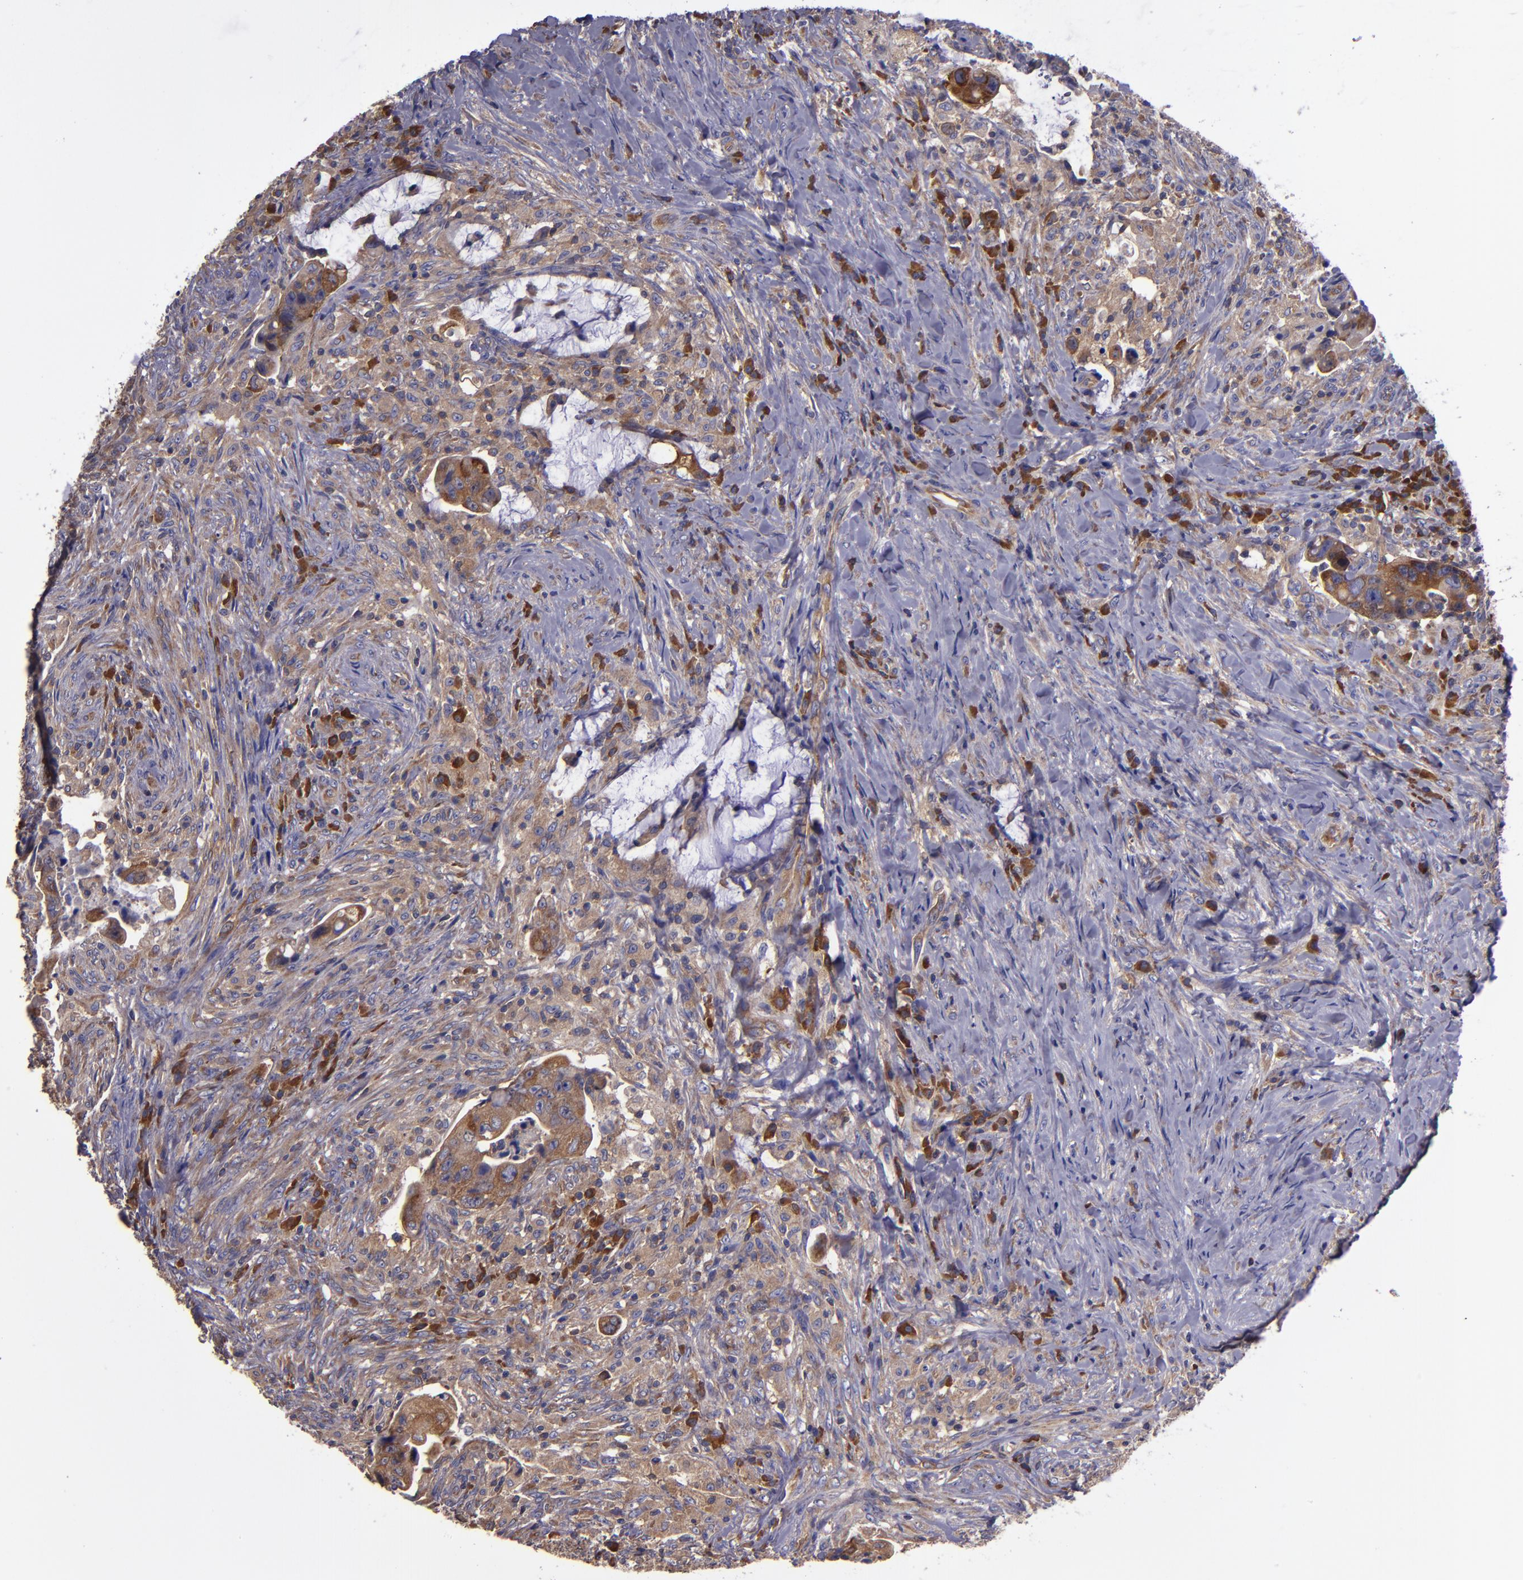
{"staining": {"intensity": "moderate", "quantity": ">75%", "location": "cytoplasmic/membranous"}, "tissue": "colorectal cancer", "cell_type": "Tumor cells", "image_type": "cancer", "snomed": [{"axis": "morphology", "description": "Adenocarcinoma, NOS"}, {"axis": "topography", "description": "Rectum"}], "caption": "High-power microscopy captured an immunohistochemistry (IHC) photomicrograph of adenocarcinoma (colorectal), revealing moderate cytoplasmic/membranous positivity in approximately >75% of tumor cells. (DAB (3,3'-diaminobenzidine) = brown stain, brightfield microscopy at high magnification).", "gene": "CARS1", "patient": {"sex": "female", "age": 71}}